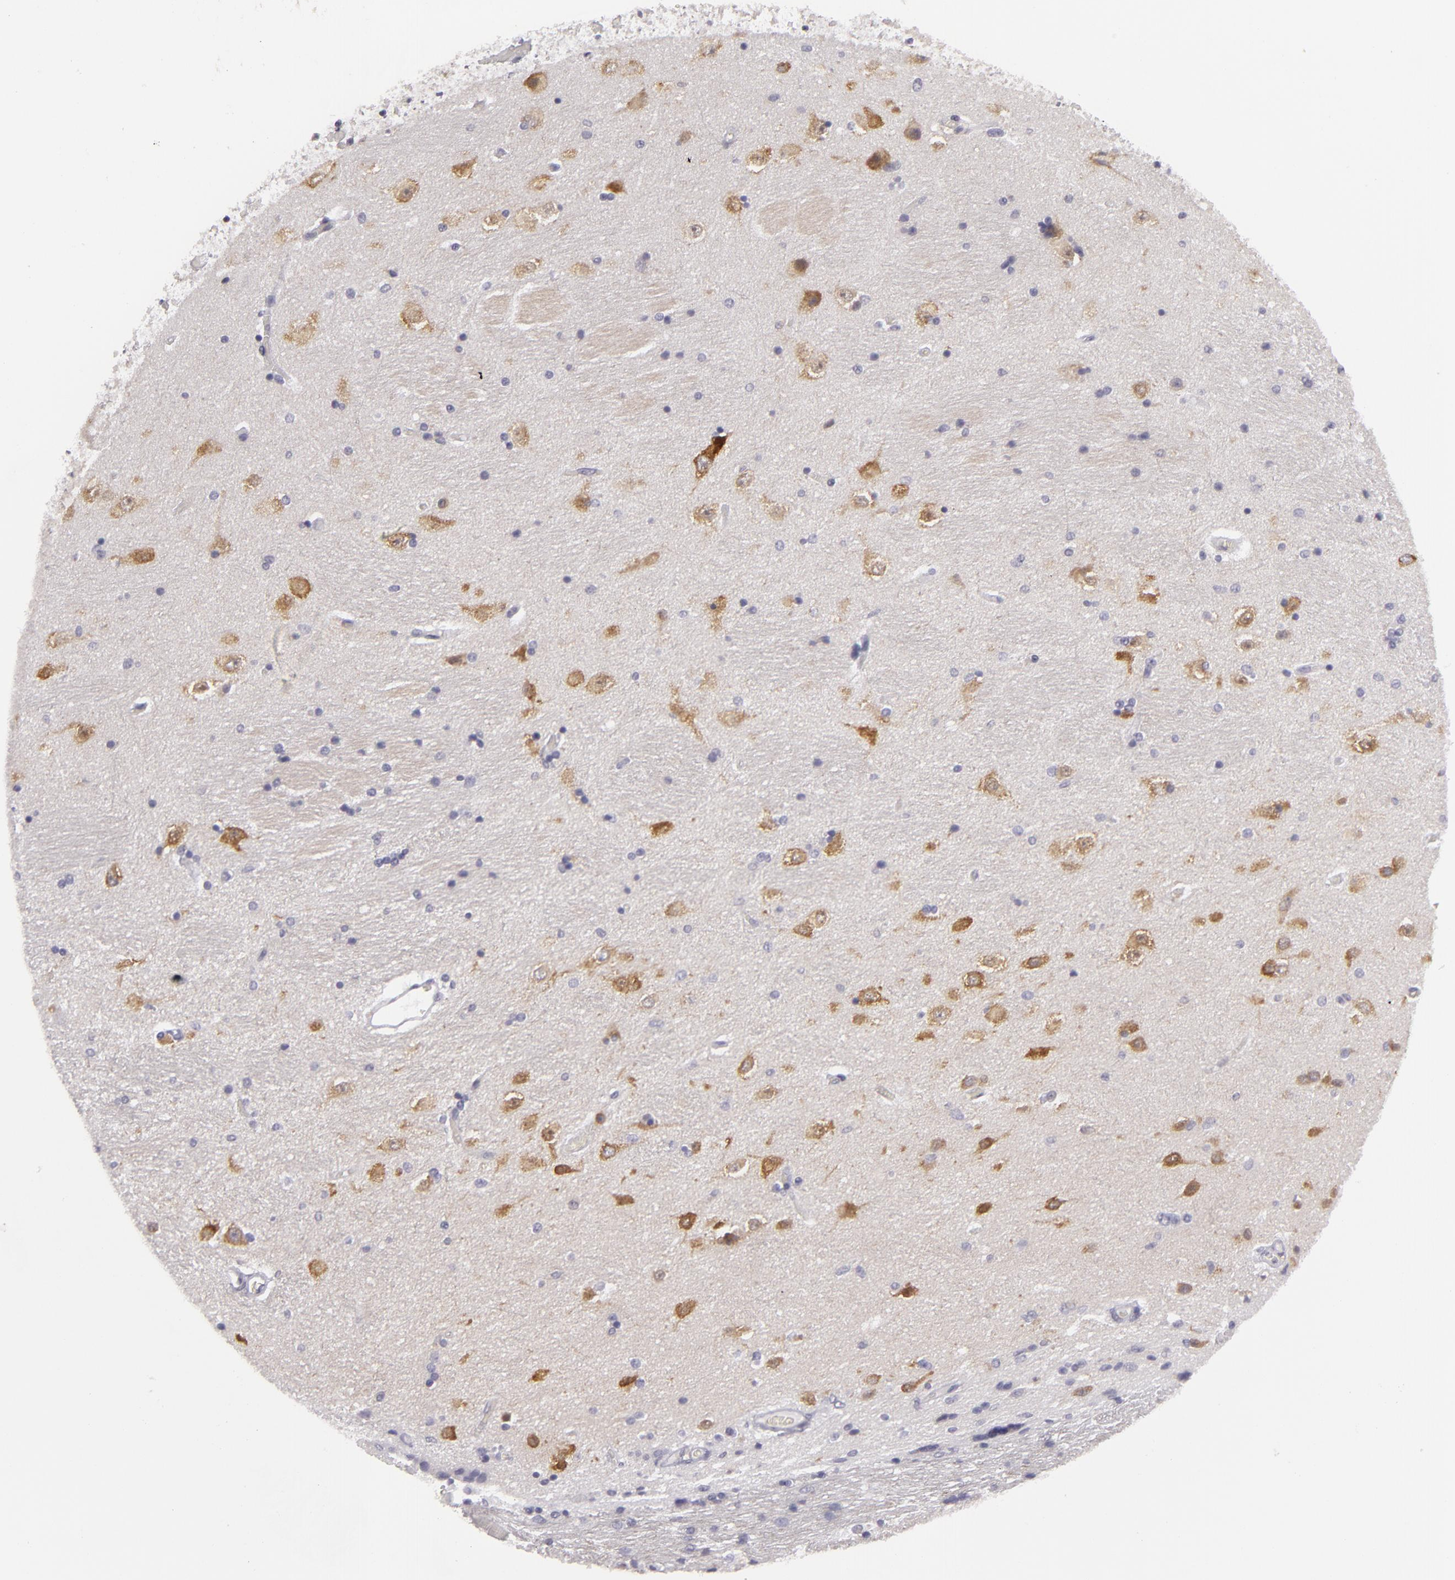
{"staining": {"intensity": "negative", "quantity": "none", "location": "none"}, "tissue": "hippocampus", "cell_type": "Glial cells", "image_type": "normal", "snomed": [{"axis": "morphology", "description": "Normal tissue, NOS"}, {"axis": "topography", "description": "Hippocampus"}], "caption": "Hippocampus stained for a protein using immunohistochemistry demonstrates no staining glial cells.", "gene": "KCNAB2", "patient": {"sex": "female", "age": 54}}